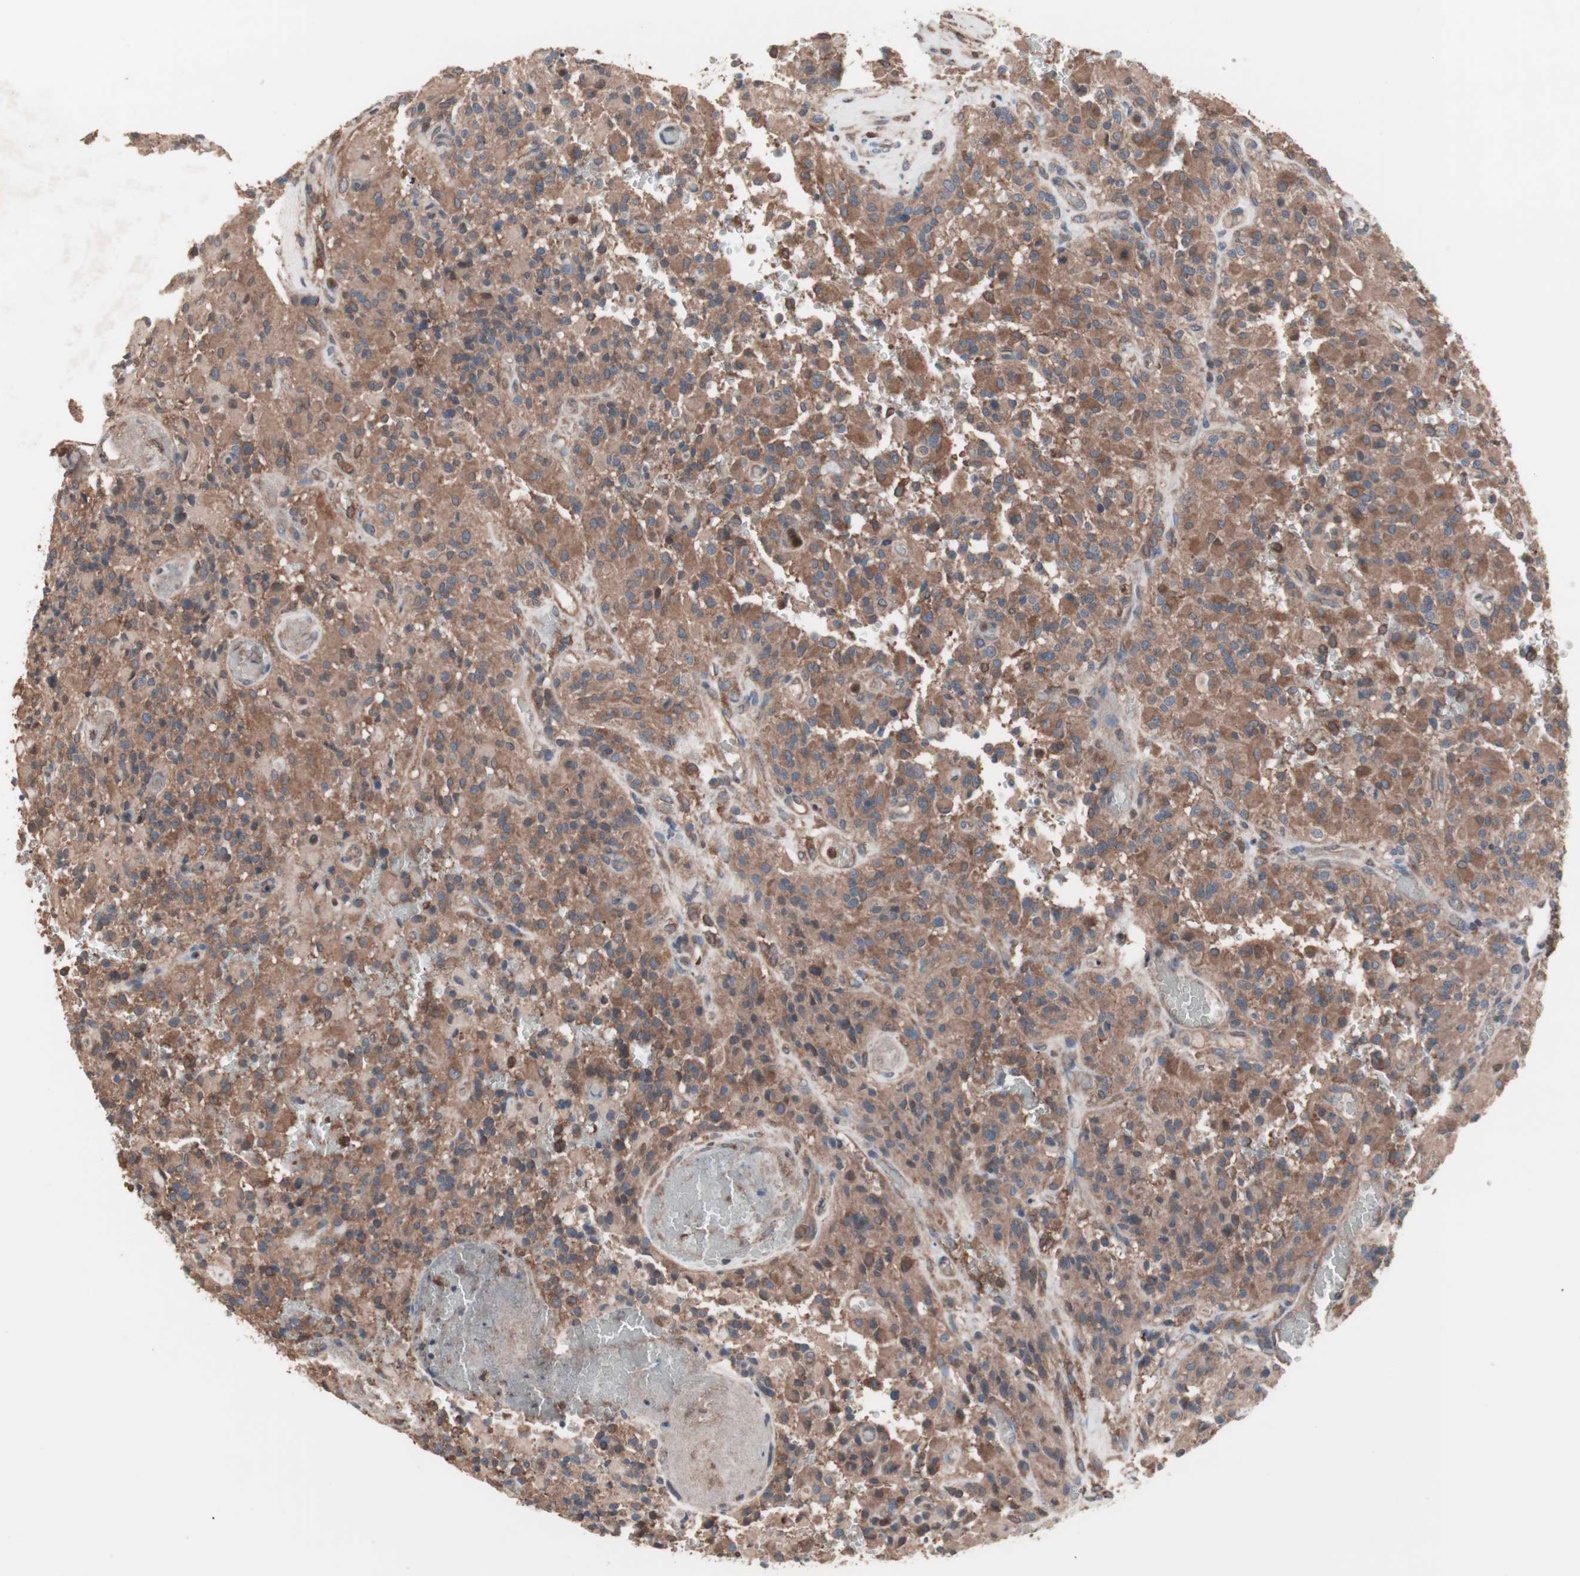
{"staining": {"intensity": "moderate", "quantity": "25%-75%", "location": "cytoplasmic/membranous"}, "tissue": "glioma", "cell_type": "Tumor cells", "image_type": "cancer", "snomed": [{"axis": "morphology", "description": "Glioma, malignant, High grade"}, {"axis": "topography", "description": "Brain"}], "caption": "Immunohistochemical staining of glioma shows medium levels of moderate cytoplasmic/membranous protein expression in approximately 25%-75% of tumor cells.", "gene": "ATG7", "patient": {"sex": "male", "age": 71}}